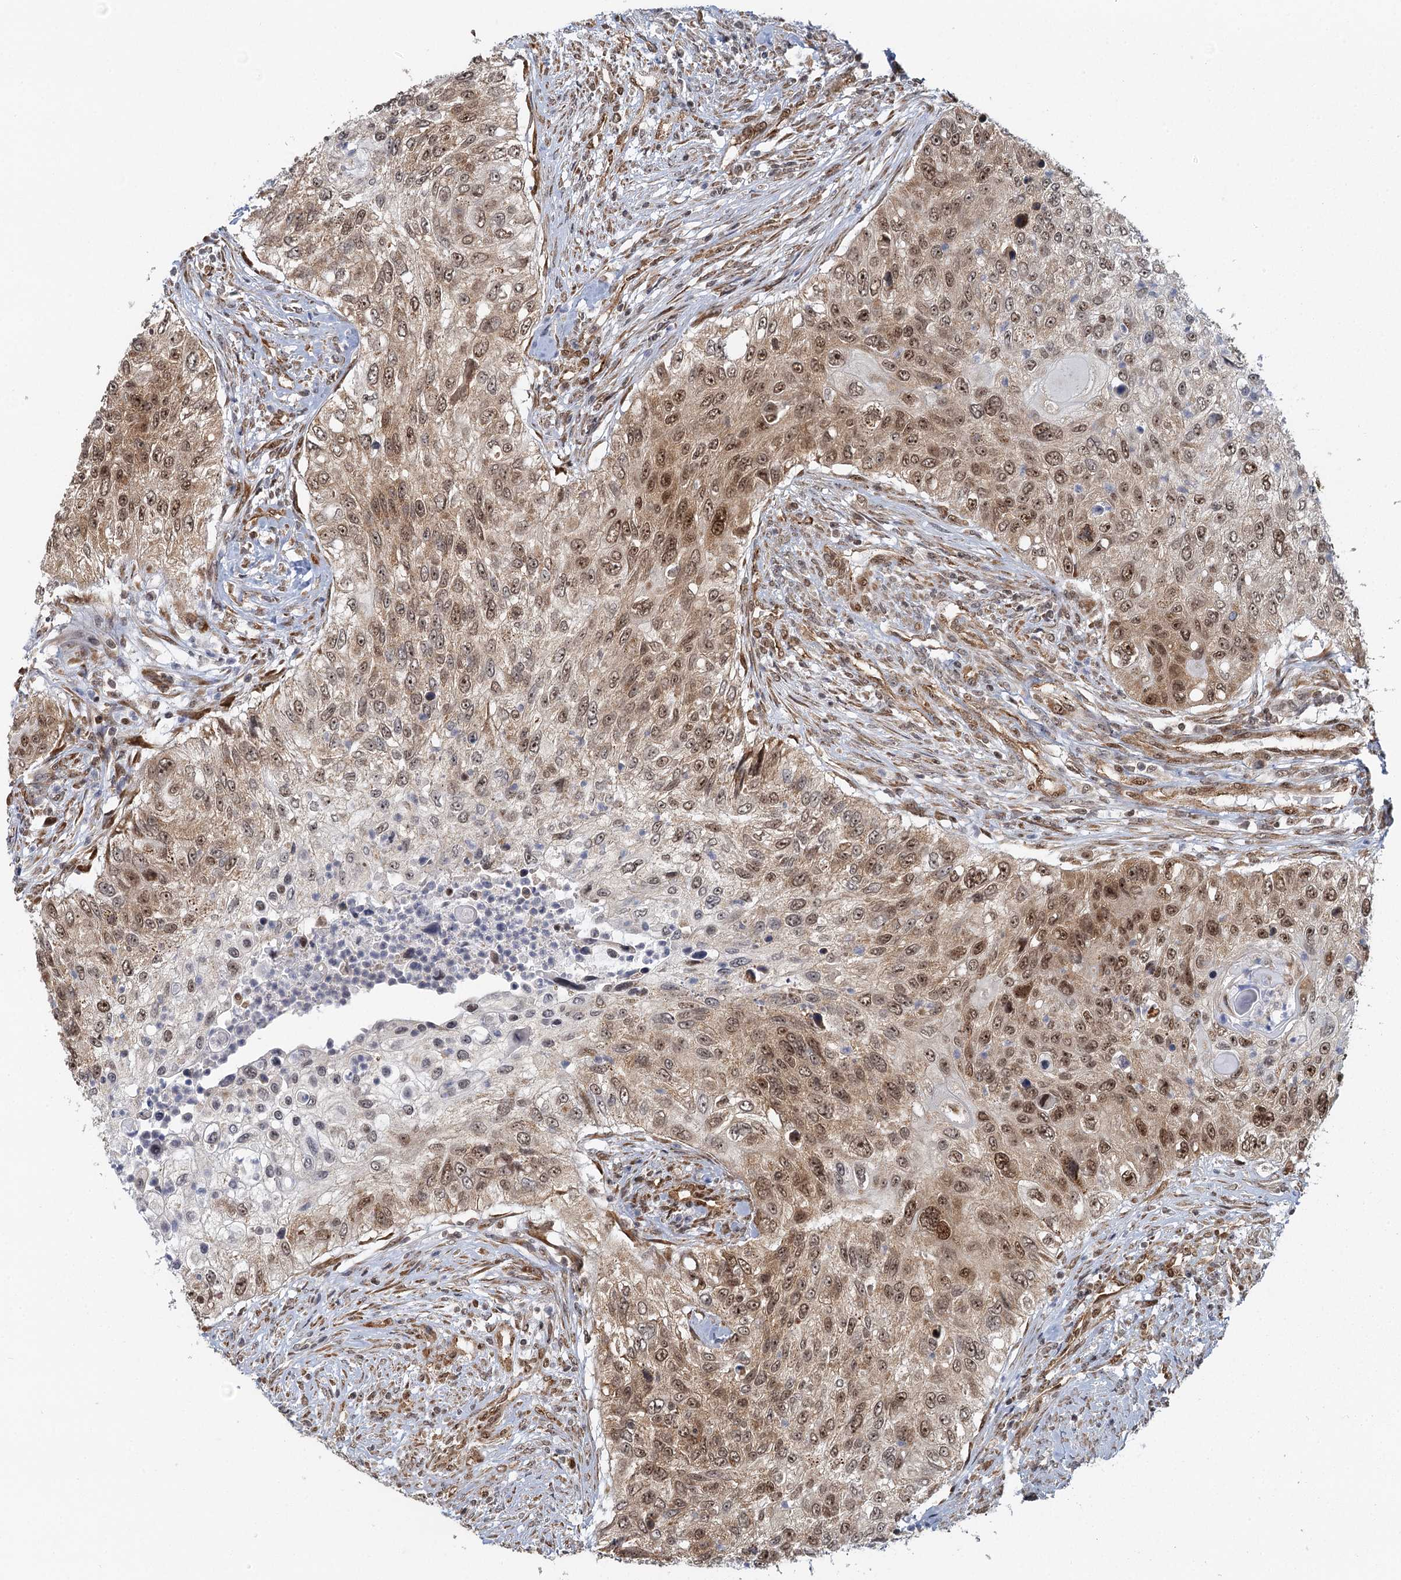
{"staining": {"intensity": "moderate", "quantity": ">75%", "location": "cytoplasmic/membranous,nuclear"}, "tissue": "urothelial cancer", "cell_type": "Tumor cells", "image_type": "cancer", "snomed": [{"axis": "morphology", "description": "Urothelial carcinoma, High grade"}, {"axis": "topography", "description": "Urinary bladder"}], "caption": "Immunohistochemistry (DAB) staining of human urothelial carcinoma (high-grade) shows moderate cytoplasmic/membranous and nuclear protein positivity in about >75% of tumor cells.", "gene": "GPATCH11", "patient": {"sex": "female", "age": 60}}